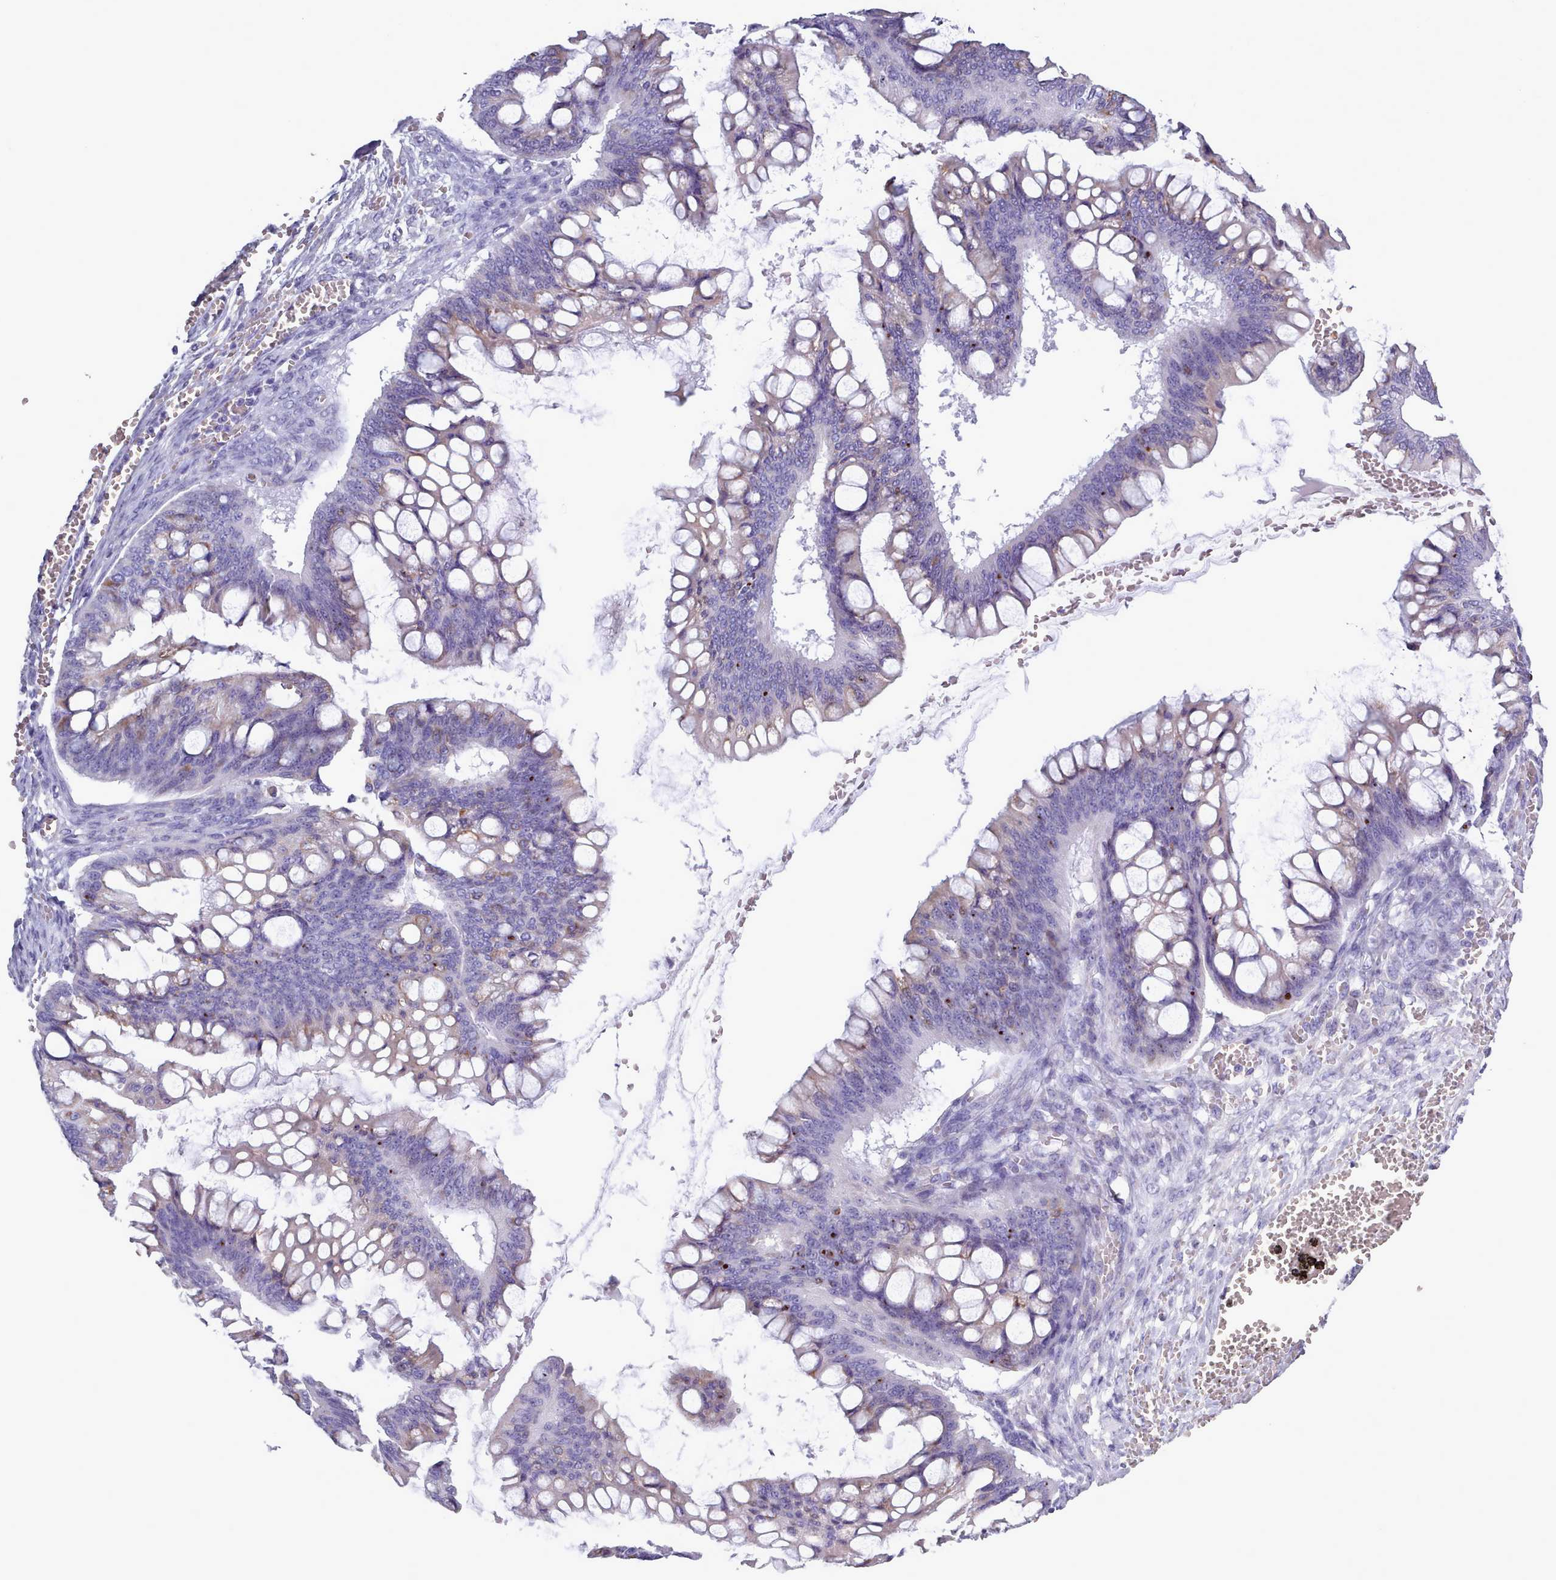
{"staining": {"intensity": "negative", "quantity": "none", "location": "none"}, "tissue": "ovarian cancer", "cell_type": "Tumor cells", "image_type": "cancer", "snomed": [{"axis": "morphology", "description": "Cystadenocarcinoma, mucinous, NOS"}, {"axis": "topography", "description": "Ovary"}], "caption": "Immunohistochemistry (IHC) image of human mucinous cystadenocarcinoma (ovarian) stained for a protein (brown), which exhibits no positivity in tumor cells.", "gene": "XKR8", "patient": {"sex": "female", "age": 73}}